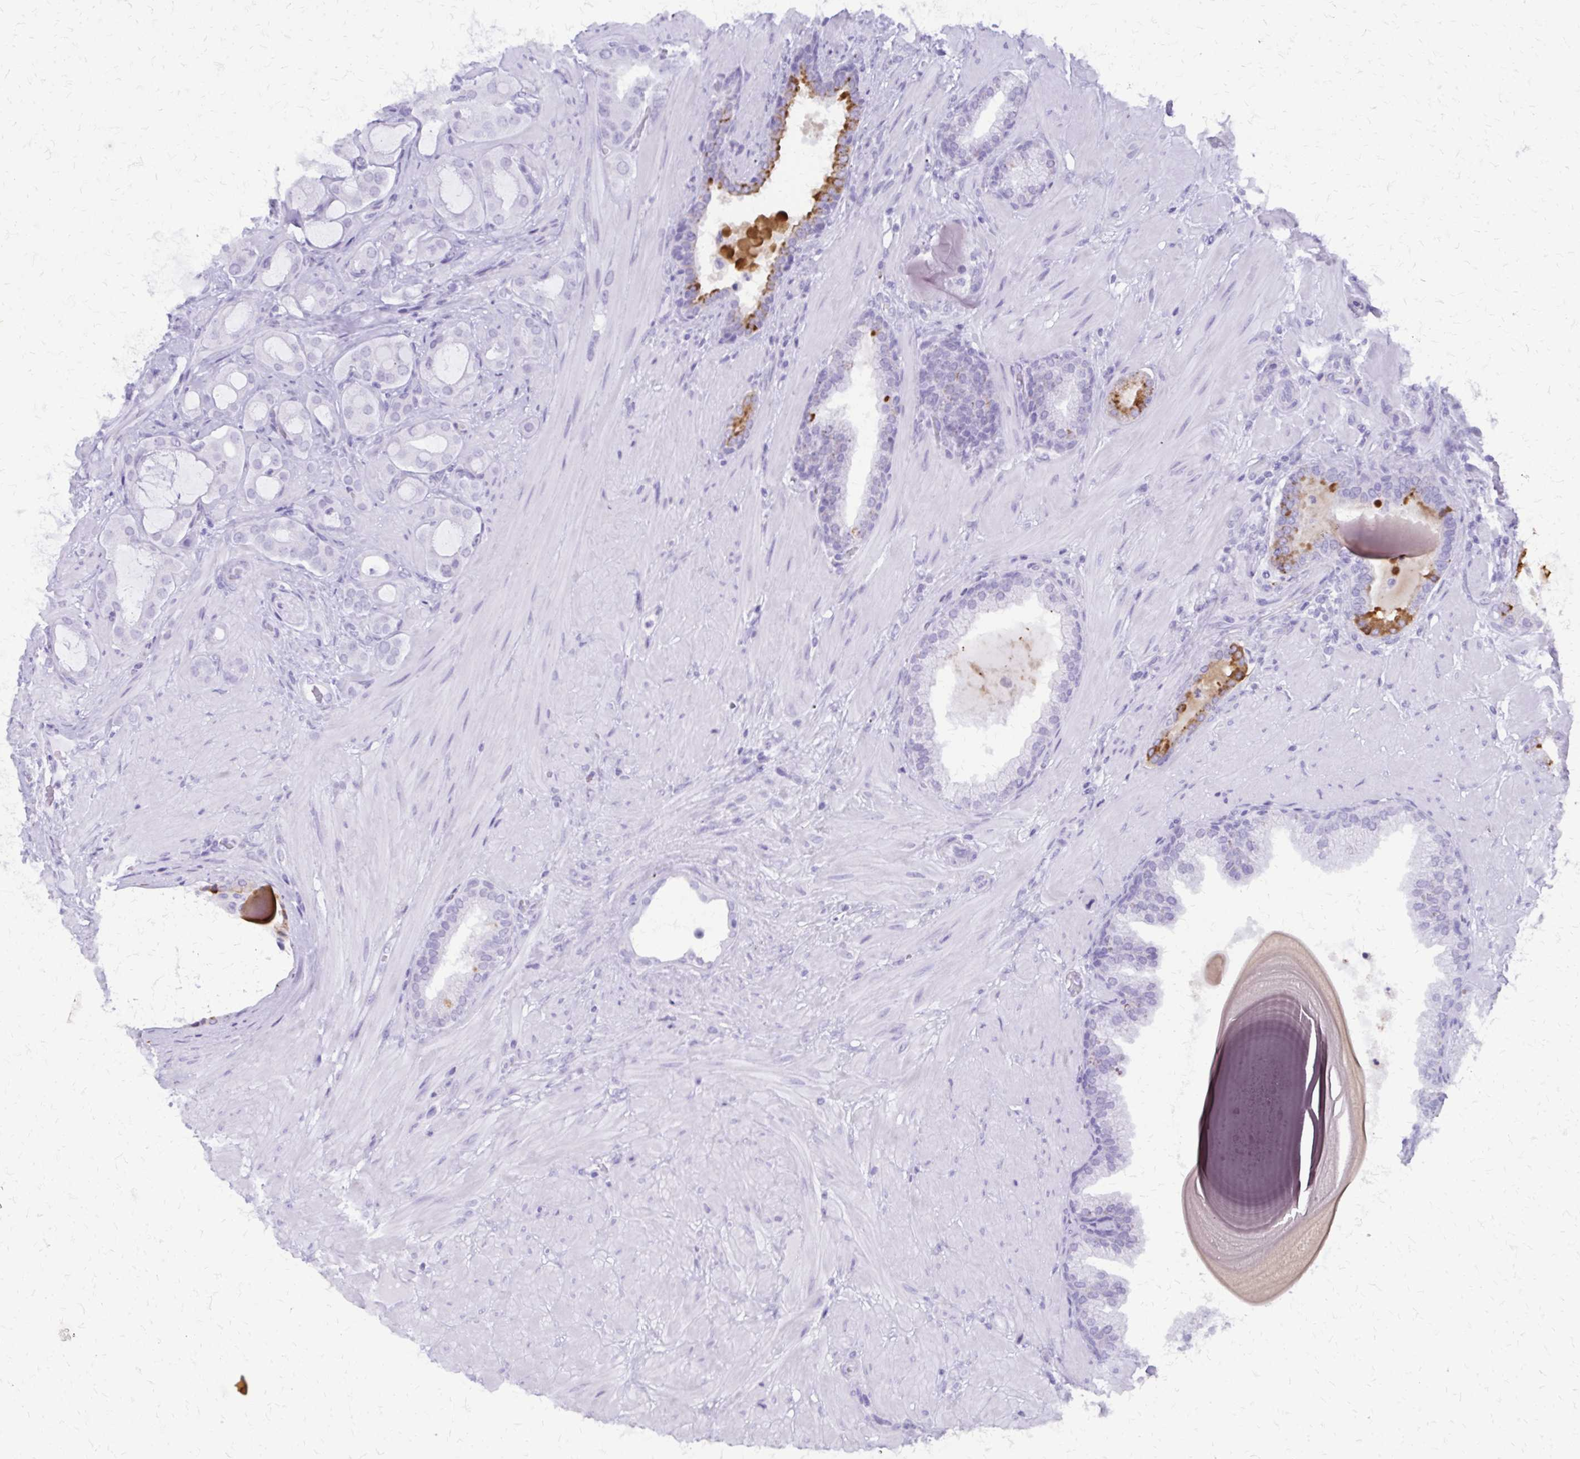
{"staining": {"intensity": "negative", "quantity": "none", "location": "none"}, "tissue": "prostate cancer", "cell_type": "Tumor cells", "image_type": "cancer", "snomed": [{"axis": "morphology", "description": "Adenocarcinoma, Low grade"}, {"axis": "topography", "description": "Prostate"}], "caption": "A micrograph of low-grade adenocarcinoma (prostate) stained for a protein exhibits no brown staining in tumor cells.", "gene": "FAM162B", "patient": {"sex": "male", "age": 57}}